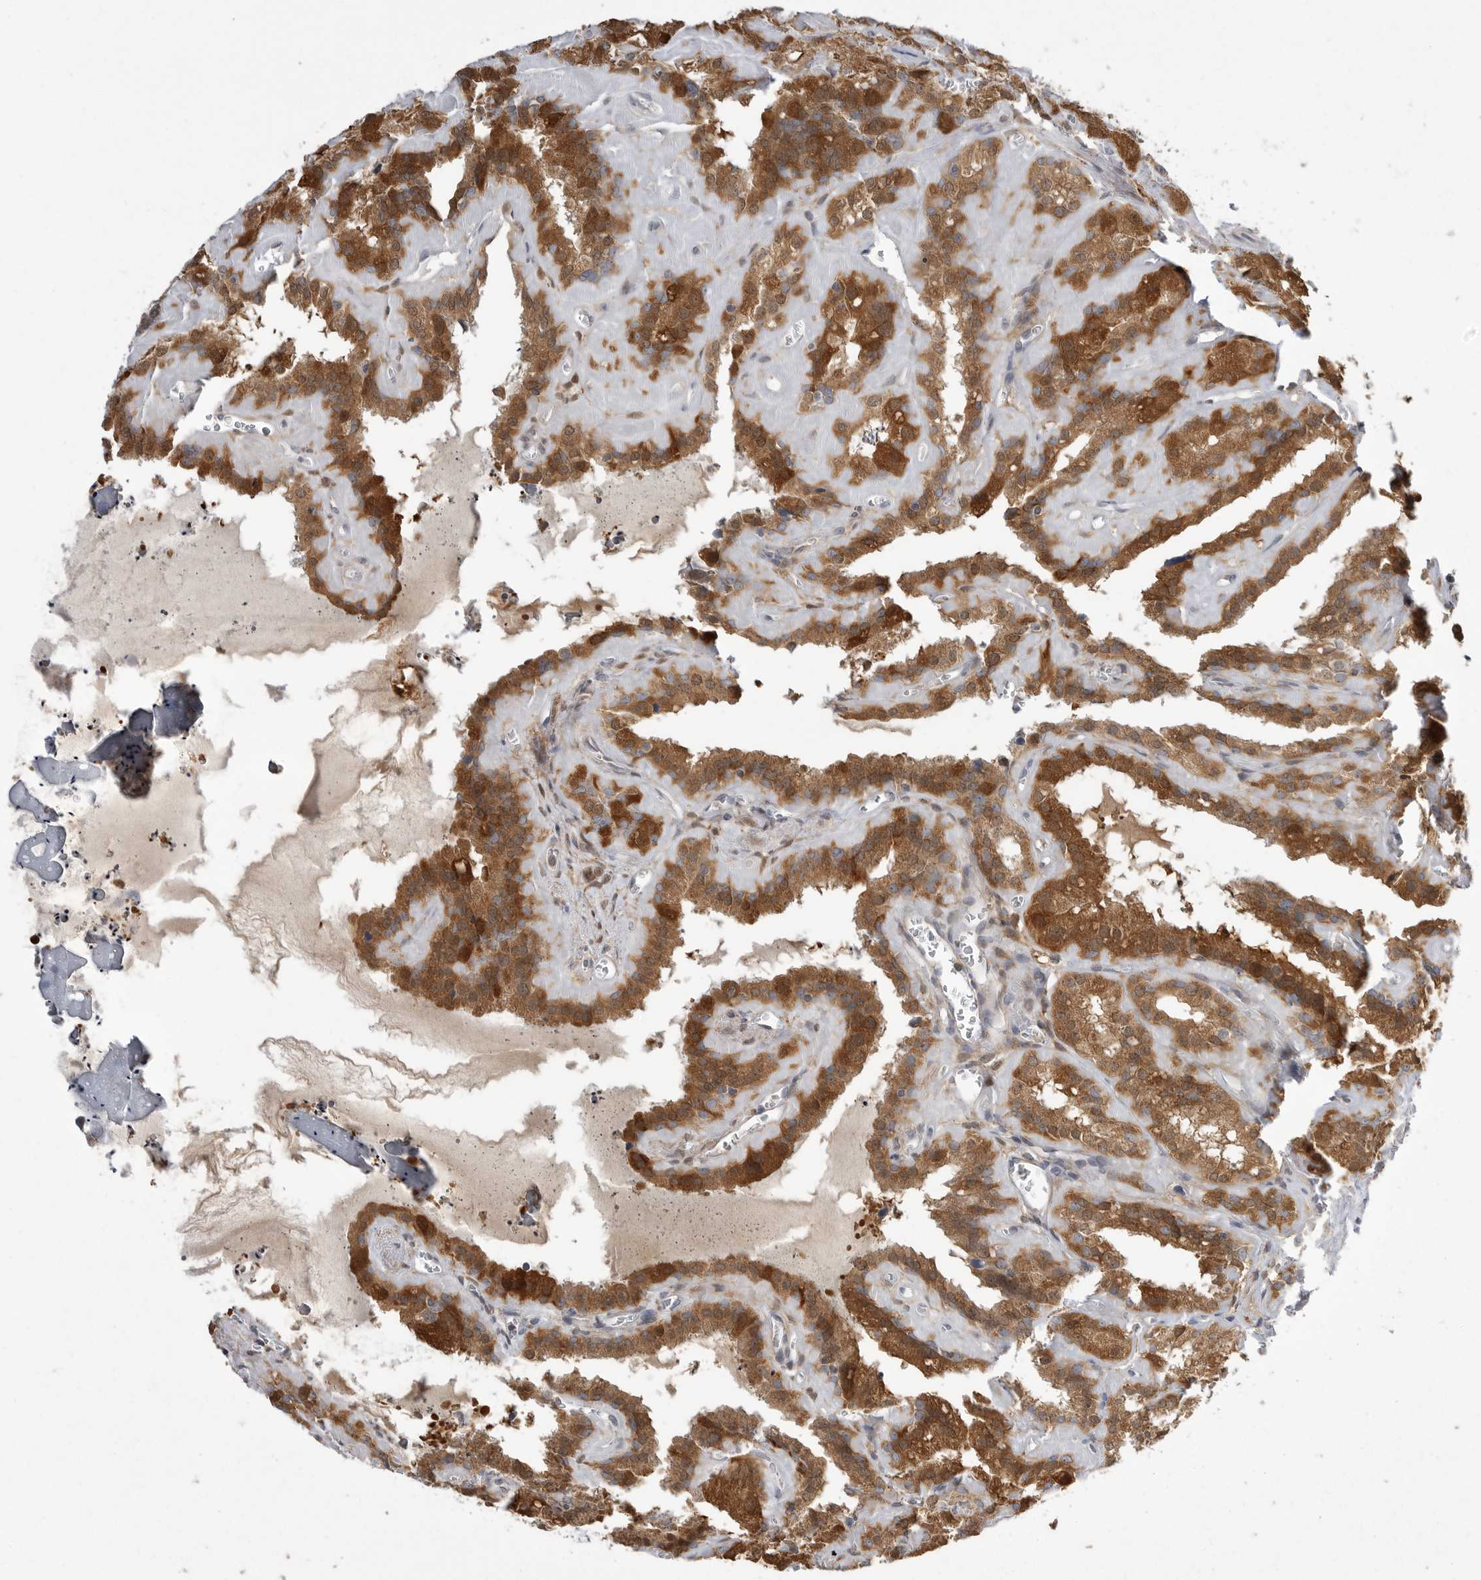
{"staining": {"intensity": "moderate", "quantity": ">75%", "location": "cytoplasmic/membranous"}, "tissue": "seminal vesicle", "cell_type": "Glandular cells", "image_type": "normal", "snomed": [{"axis": "morphology", "description": "Normal tissue, NOS"}, {"axis": "topography", "description": "Prostate"}, {"axis": "topography", "description": "Seminal veicle"}], "caption": "The immunohistochemical stain shows moderate cytoplasmic/membranous staining in glandular cells of unremarkable seminal vesicle. (DAB (3,3'-diaminobenzidine) IHC with brightfield microscopy, high magnification).", "gene": "KYAT3", "patient": {"sex": "male", "age": 59}}